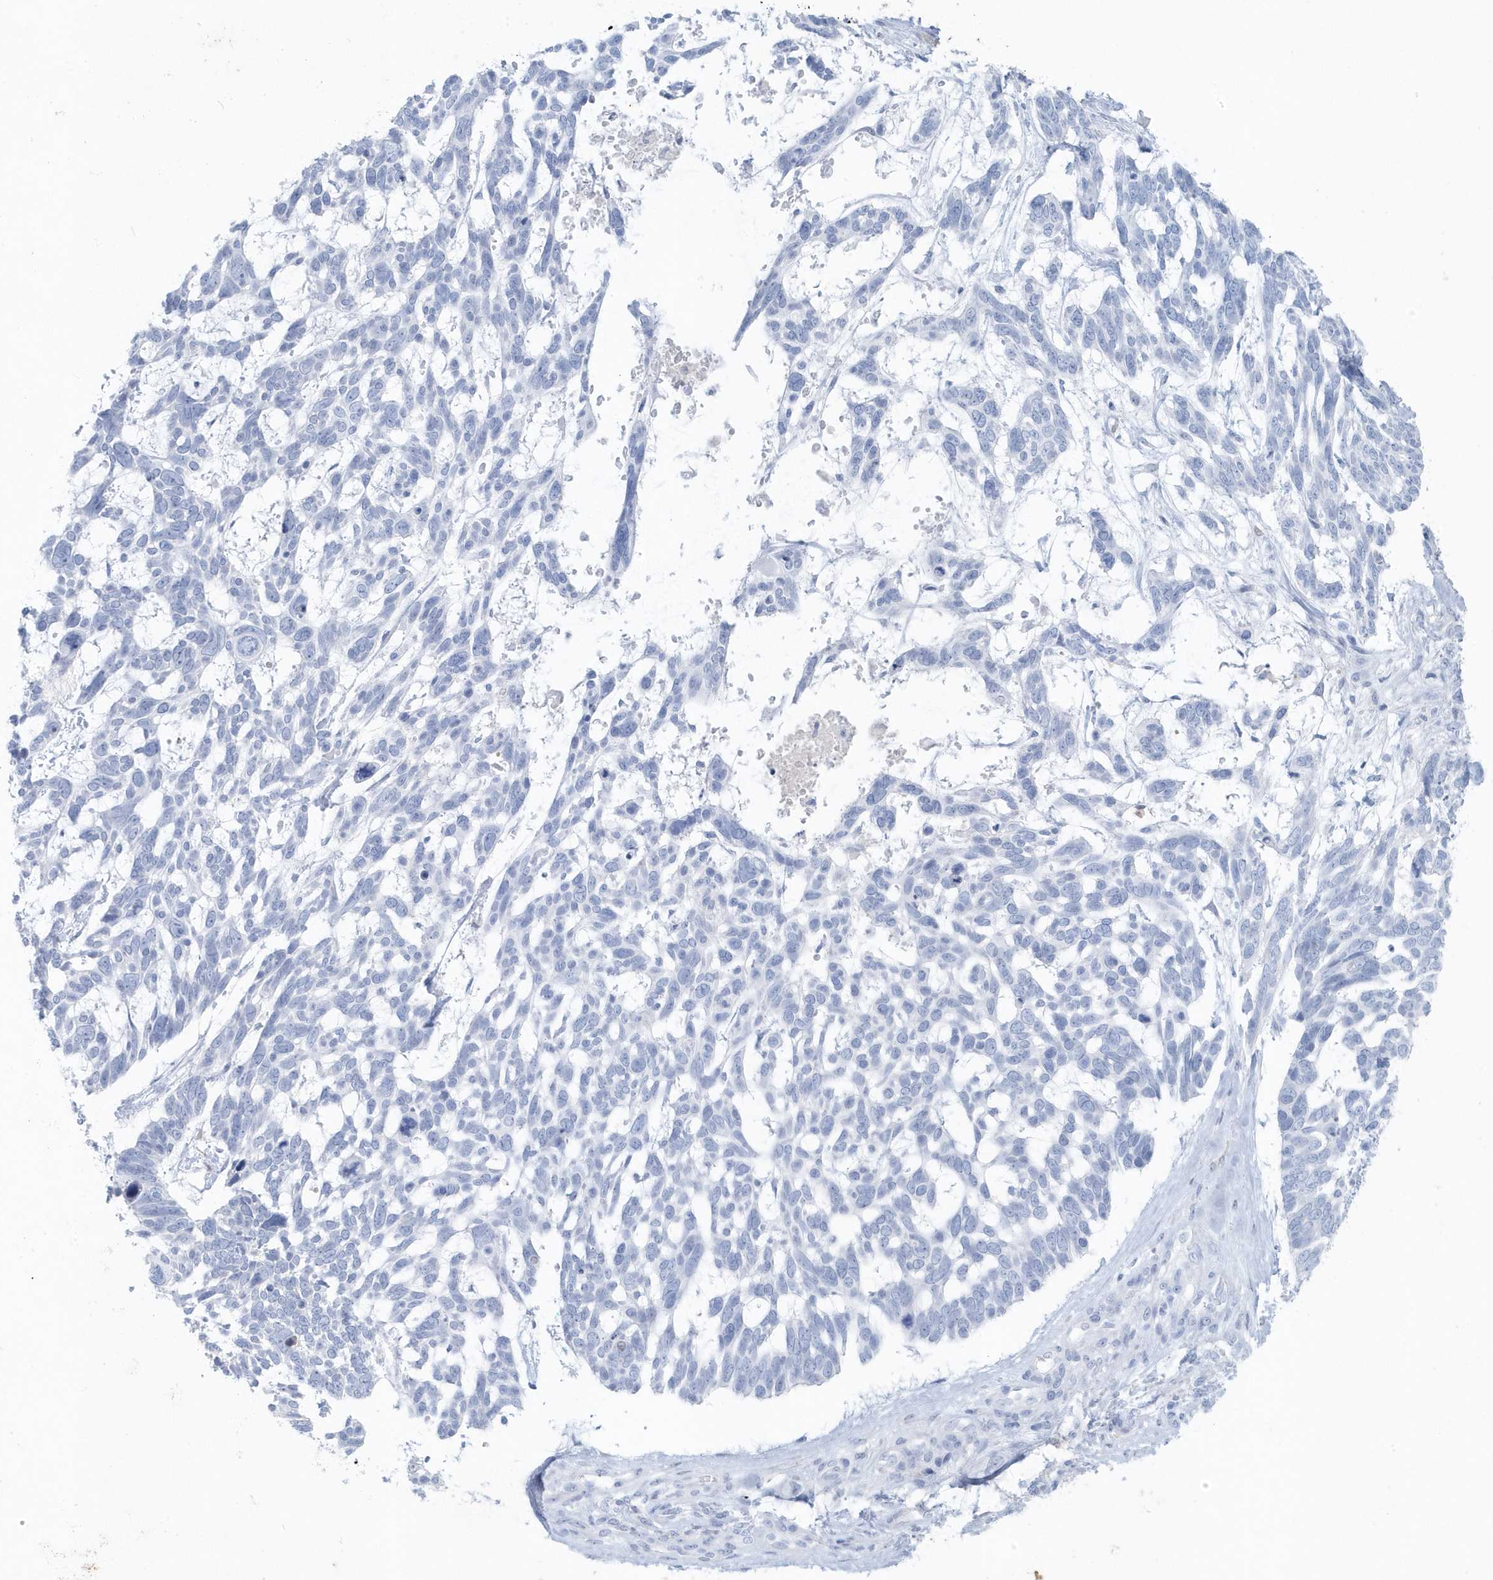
{"staining": {"intensity": "negative", "quantity": "none", "location": "none"}, "tissue": "skin cancer", "cell_type": "Tumor cells", "image_type": "cancer", "snomed": [{"axis": "morphology", "description": "Basal cell carcinoma"}, {"axis": "topography", "description": "Skin"}], "caption": "Protein analysis of skin cancer exhibits no significant staining in tumor cells.", "gene": "FAM98A", "patient": {"sex": "male", "age": 88}}